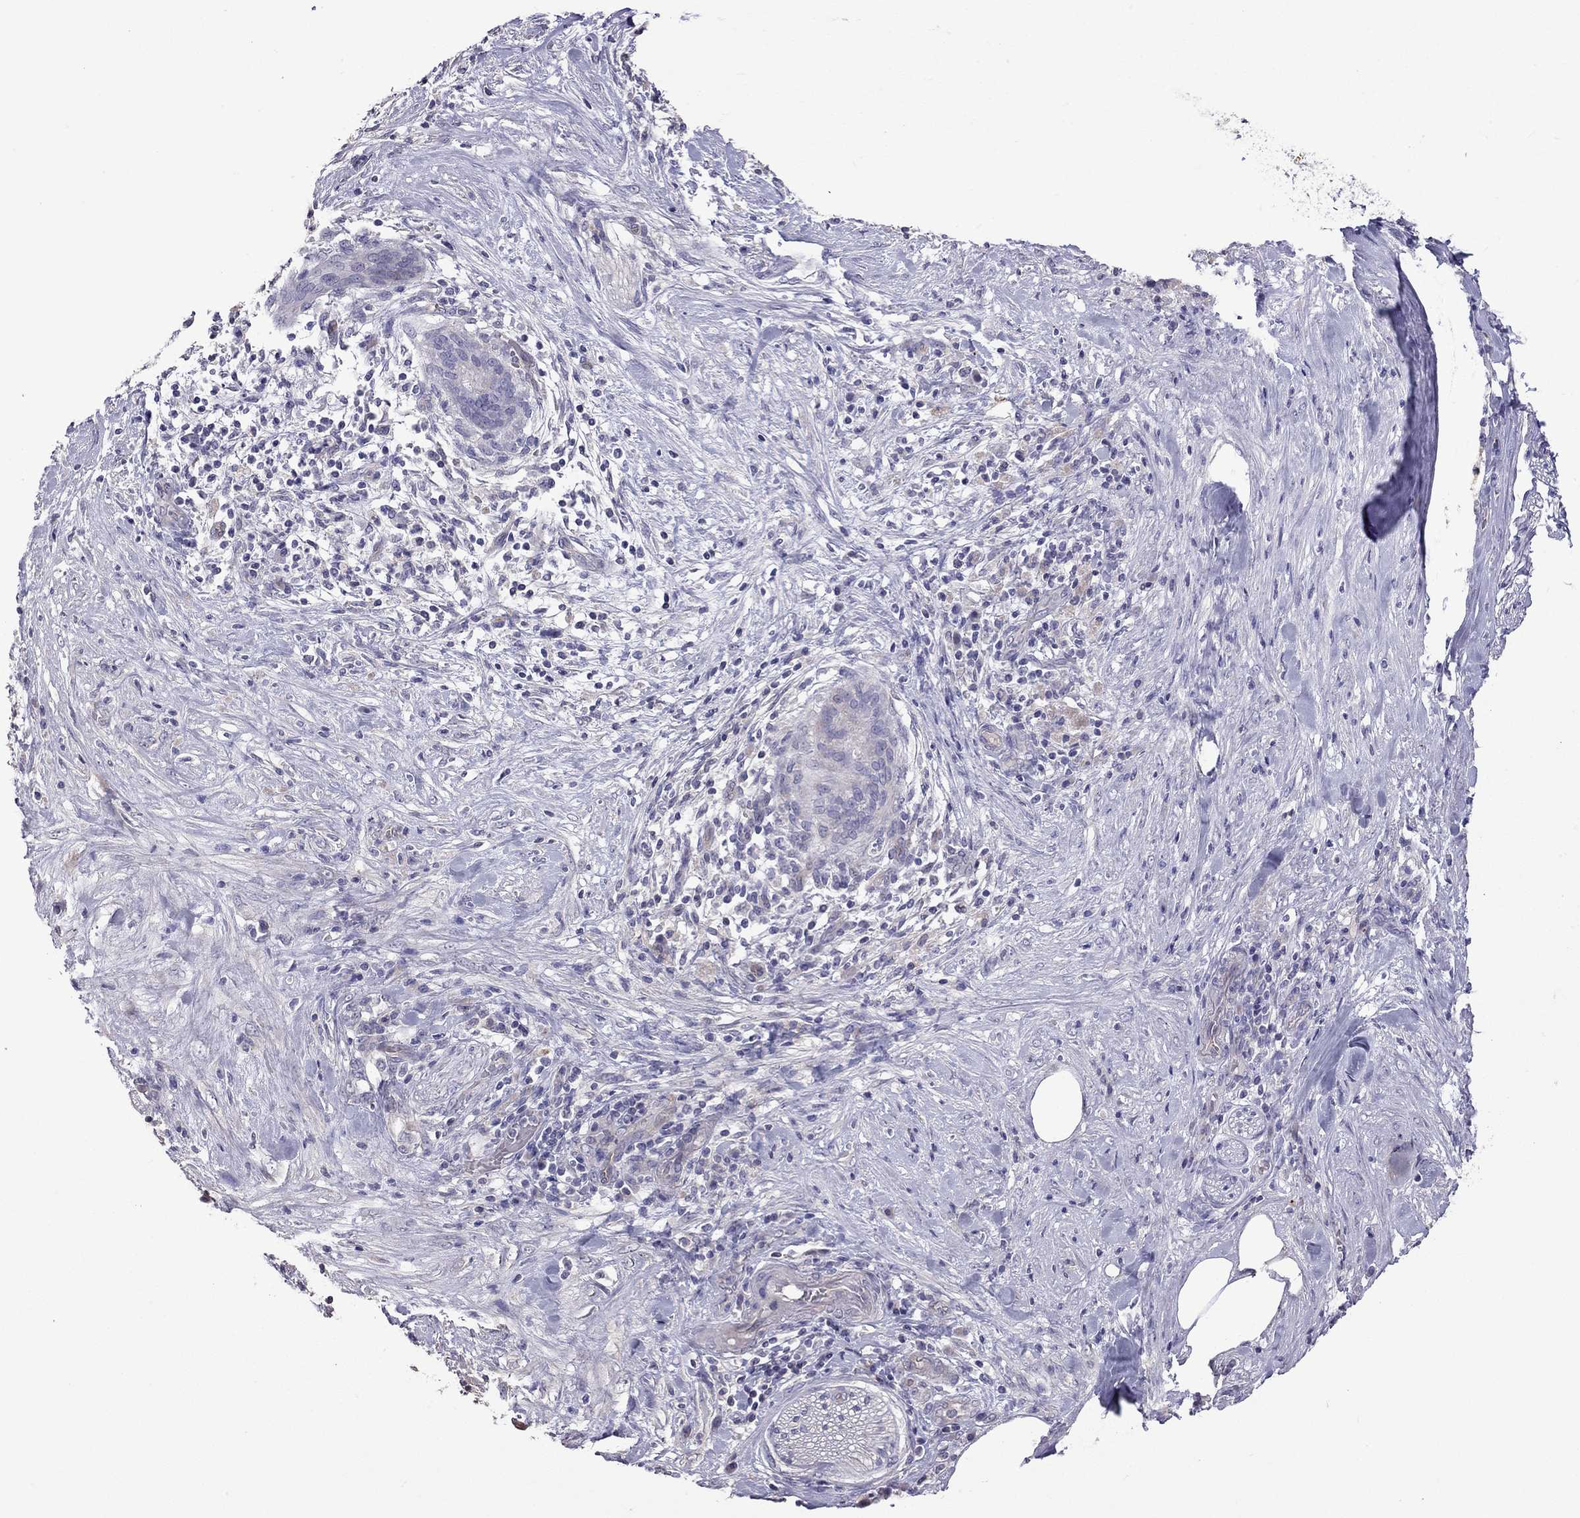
{"staining": {"intensity": "negative", "quantity": "none", "location": "none"}, "tissue": "pancreatic cancer", "cell_type": "Tumor cells", "image_type": "cancer", "snomed": [{"axis": "morphology", "description": "Adenocarcinoma, NOS"}, {"axis": "topography", "description": "Pancreas"}], "caption": "This image is of pancreatic cancer stained with IHC to label a protein in brown with the nuclei are counter-stained blue. There is no staining in tumor cells. (DAB immunohistochemistry (IHC) with hematoxylin counter stain).", "gene": "FEZ1", "patient": {"sex": "male", "age": 44}}